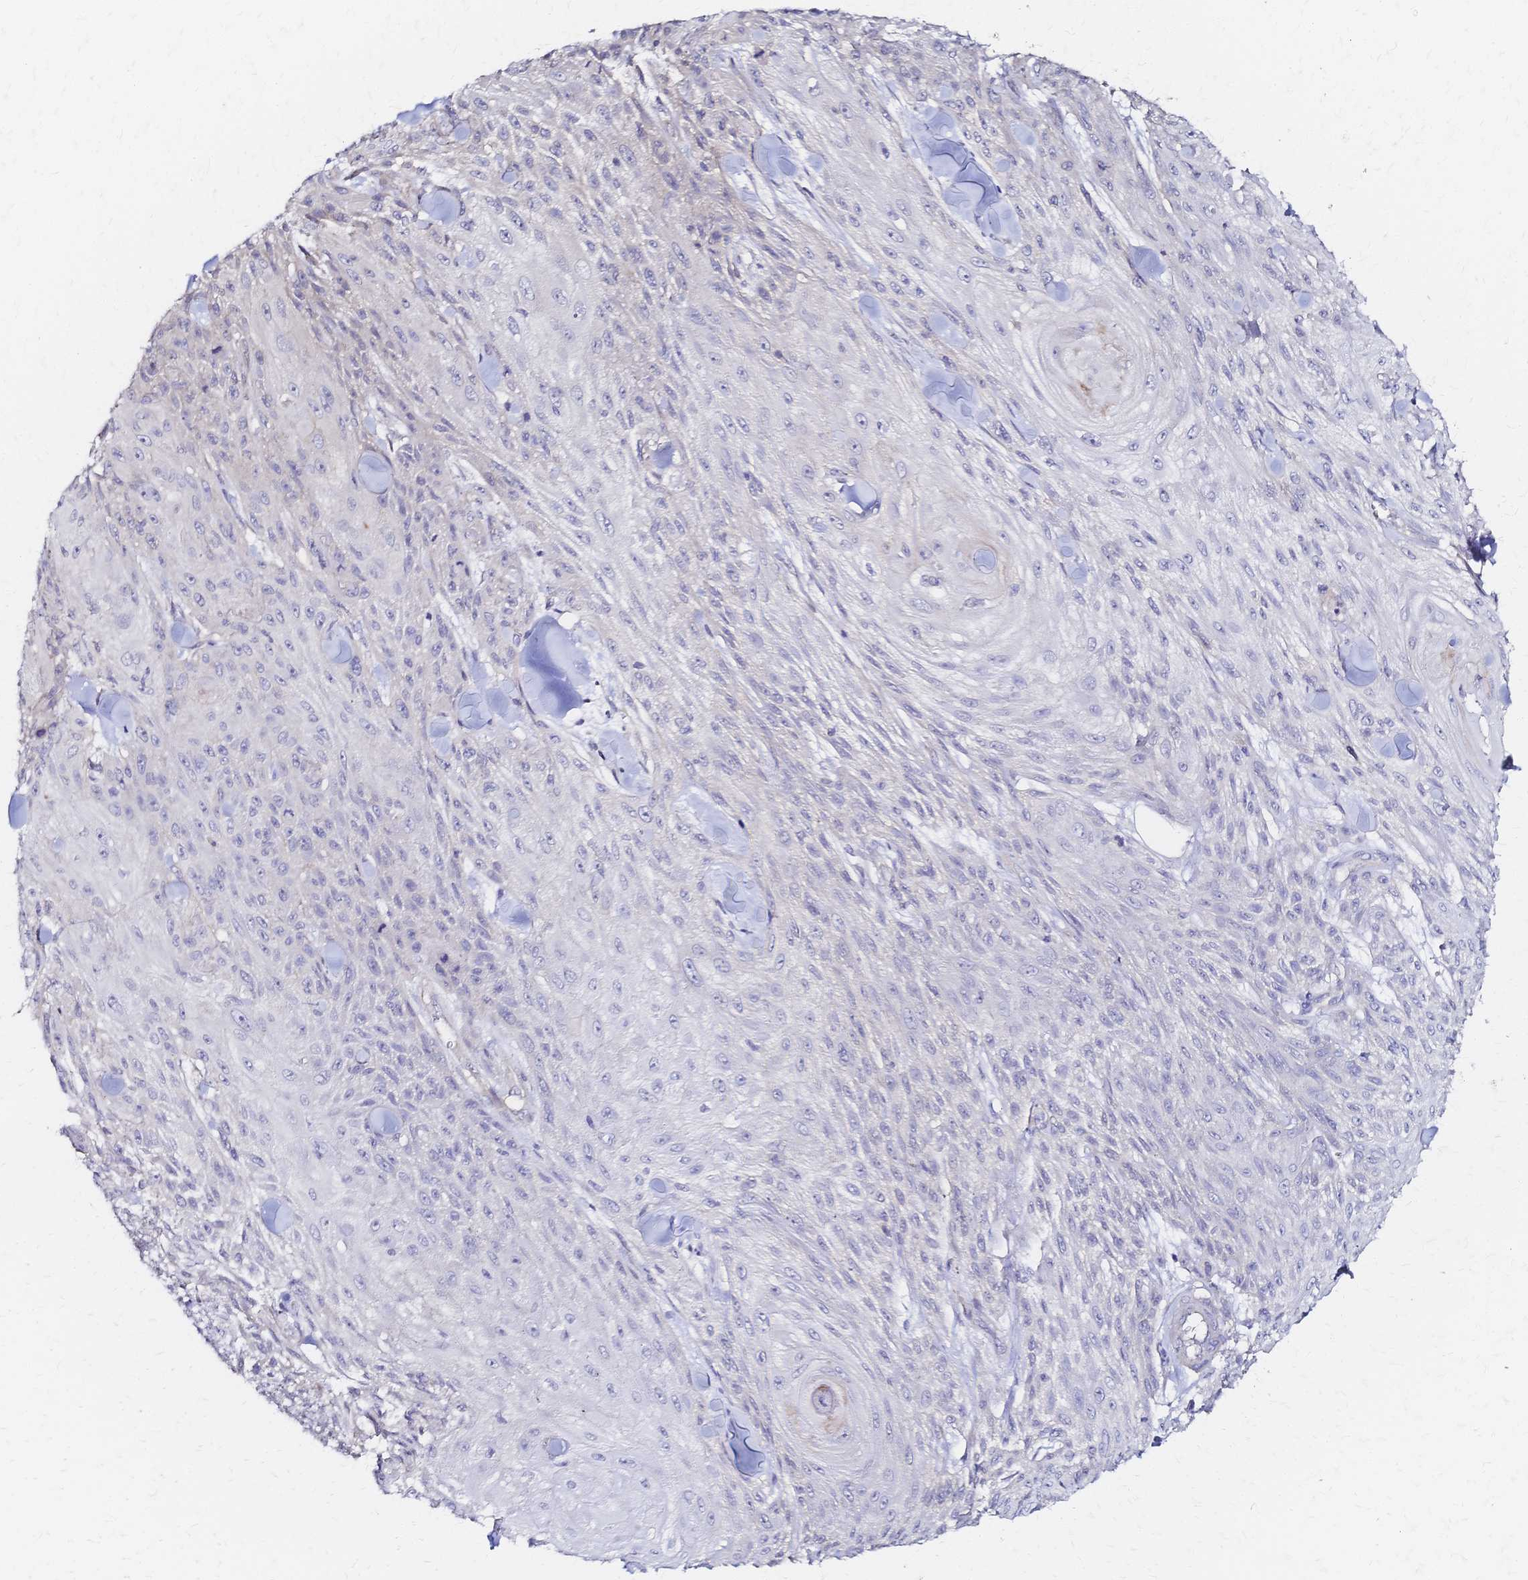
{"staining": {"intensity": "negative", "quantity": "none", "location": "none"}, "tissue": "skin cancer", "cell_type": "Tumor cells", "image_type": "cancer", "snomed": [{"axis": "morphology", "description": "Squamous cell carcinoma, NOS"}, {"axis": "topography", "description": "Skin"}], "caption": "Tumor cells are negative for brown protein staining in skin squamous cell carcinoma. The staining was performed using DAB (3,3'-diaminobenzidine) to visualize the protein expression in brown, while the nuclei were stained in blue with hematoxylin (Magnification: 20x).", "gene": "SLC5A1", "patient": {"sex": "male", "age": 88}}